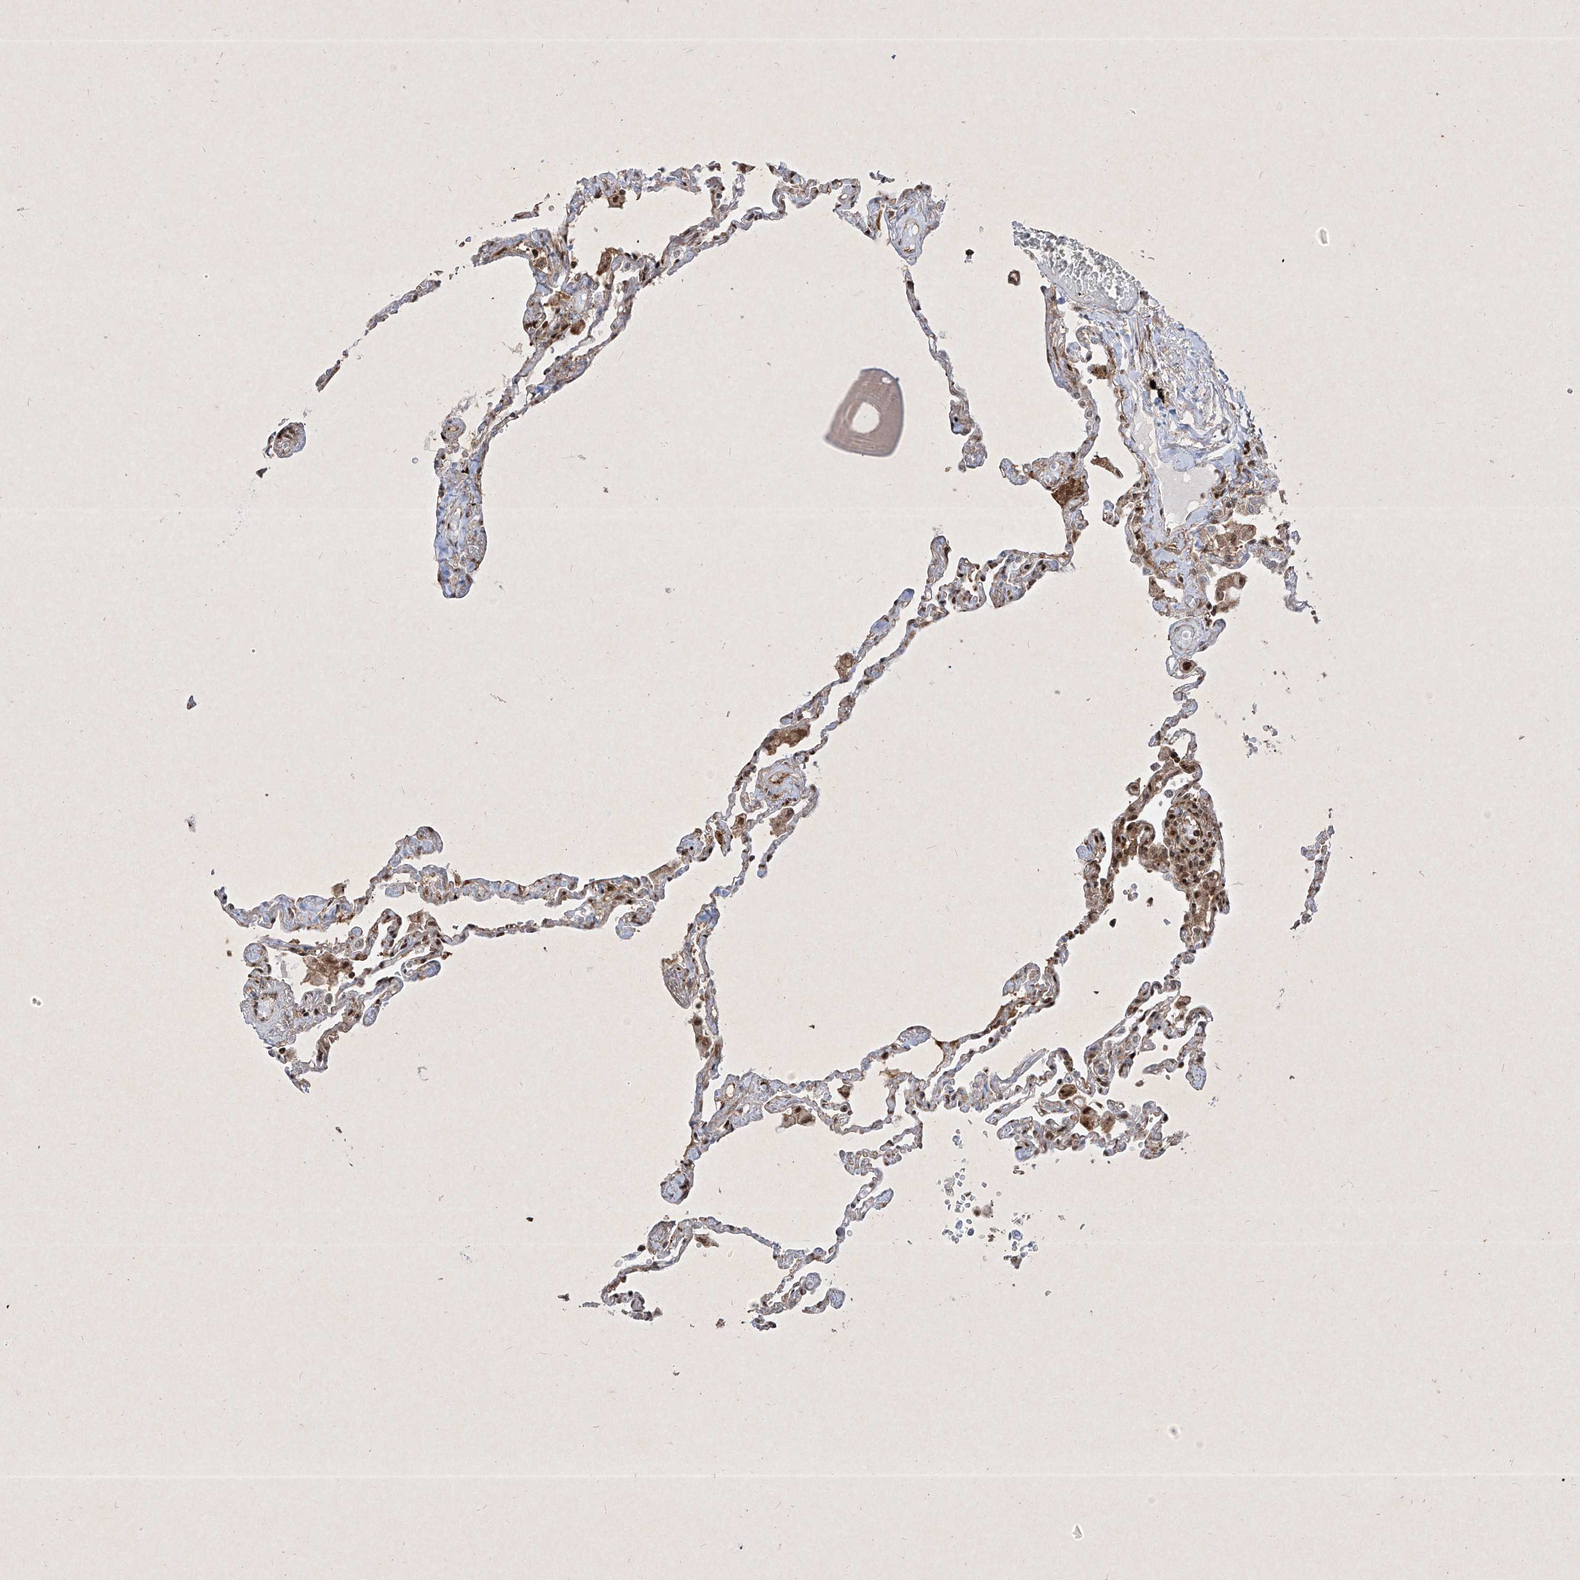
{"staining": {"intensity": "moderate", "quantity": "<25%", "location": "nuclear"}, "tissue": "lung", "cell_type": "Alveolar cells", "image_type": "normal", "snomed": [{"axis": "morphology", "description": "Normal tissue, NOS"}, {"axis": "topography", "description": "Lung"}], "caption": "Immunohistochemistry photomicrograph of unremarkable lung: lung stained using IHC shows low levels of moderate protein expression localized specifically in the nuclear of alveolar cells, appearing as a nuclear brown color.", "gene": "PSMB10", "patient": {"sex": "female", "age": 67}}